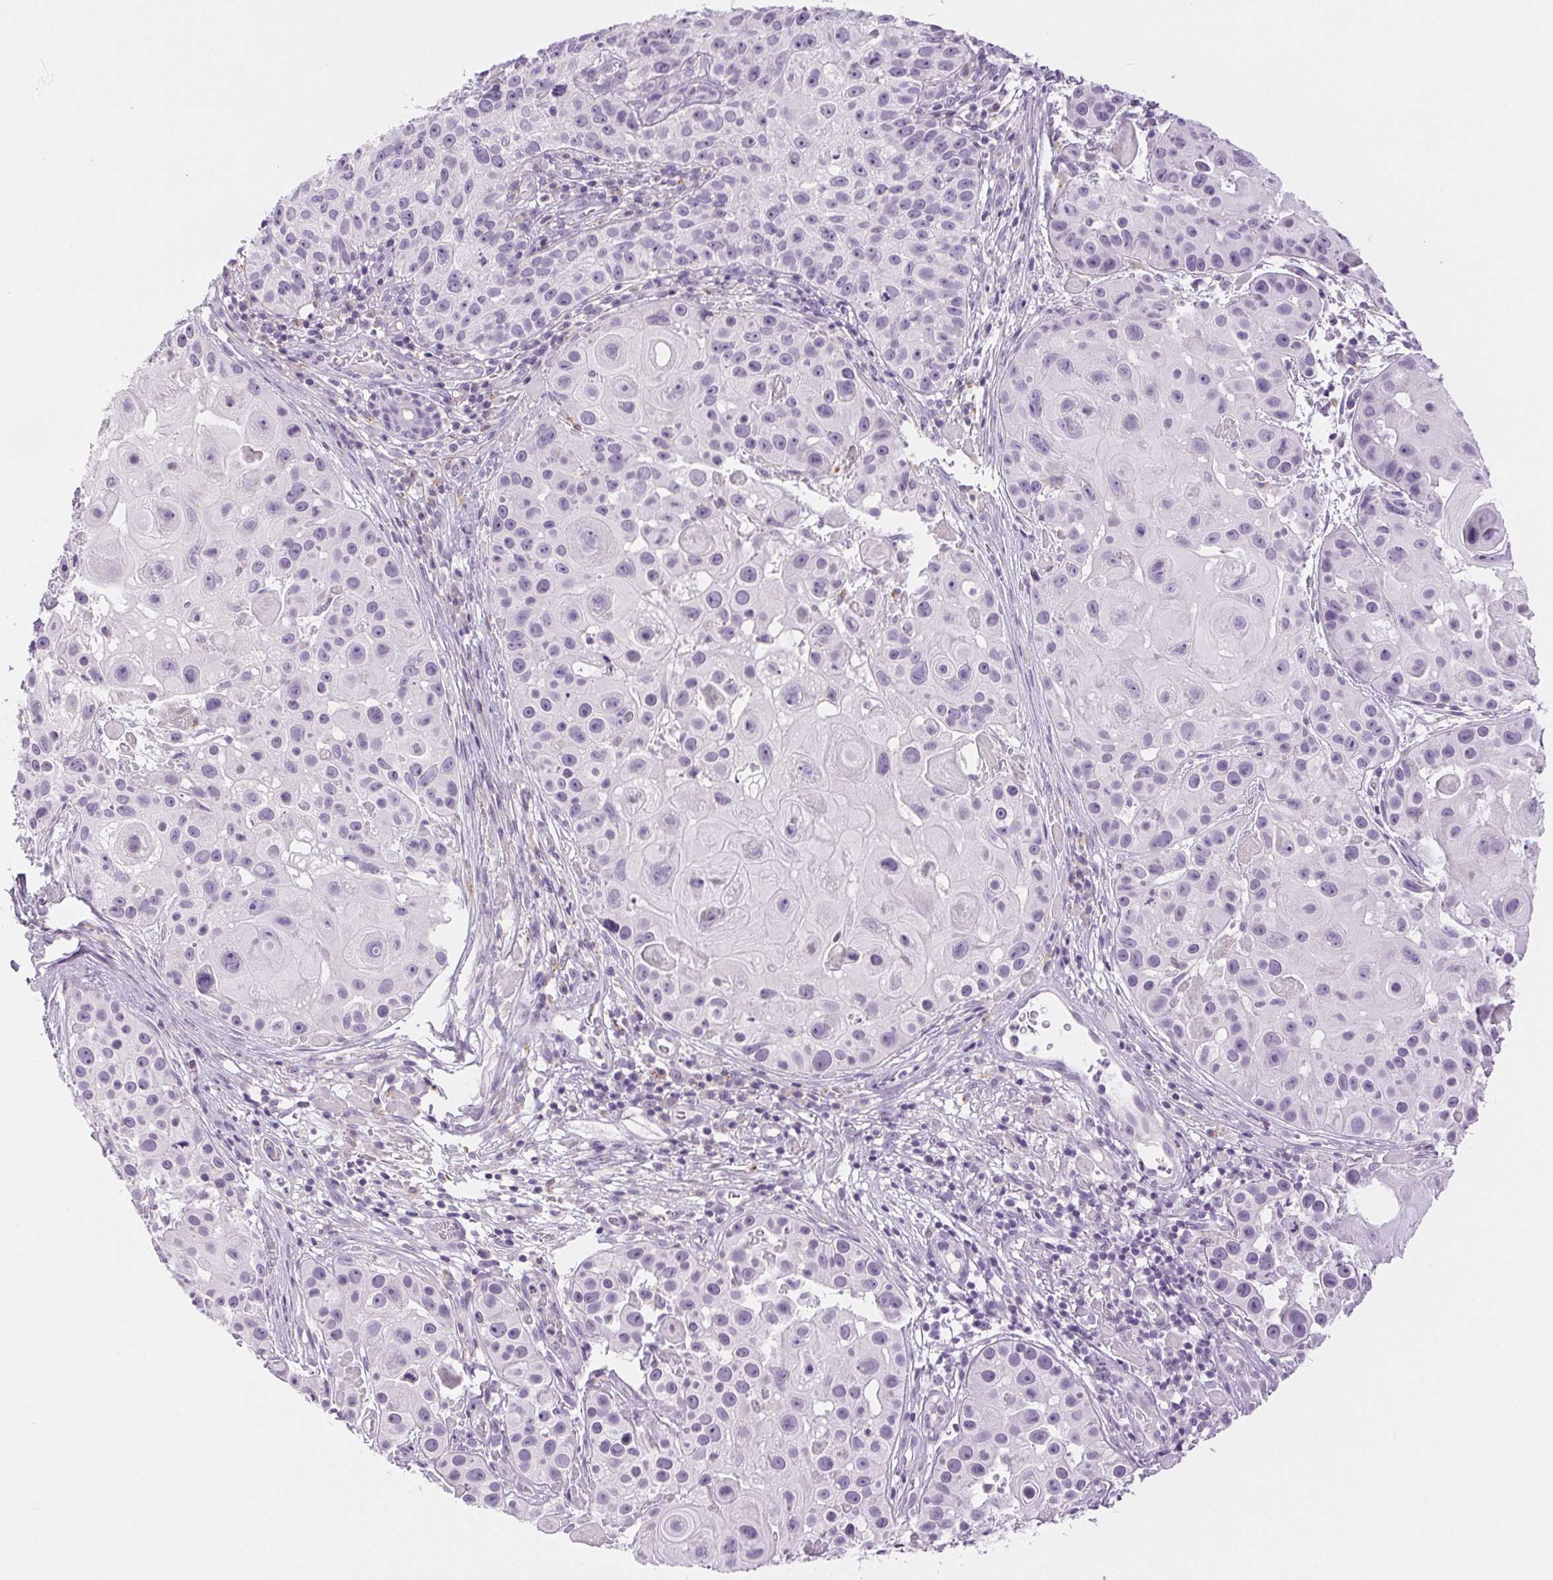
{"staining": {"intensity": "negative", "quantity": "none", "location": "none"}, "tissue": "skin cancer", "cell_type": "Tumor cells", "image_type": "cancer", "snomed": [{"axis": "morphology", "description": "Squamous cell carcinoma, NOS"}, {"axis": "topography", "description": "Skin"}], "caption": "A histopathology image of skin squamous cell carcinoma stained for a protein displays no brown staining in tumor cells. Brightfield microscopy of immunohistochemistry (IHC) stained with DAB (3,3'-diaminobenzidine) (brown) and hematoxylin (blue), captured at high magnification.", "gene": "SLC5A2", "patient": {"sex": "male", "age": 92}}